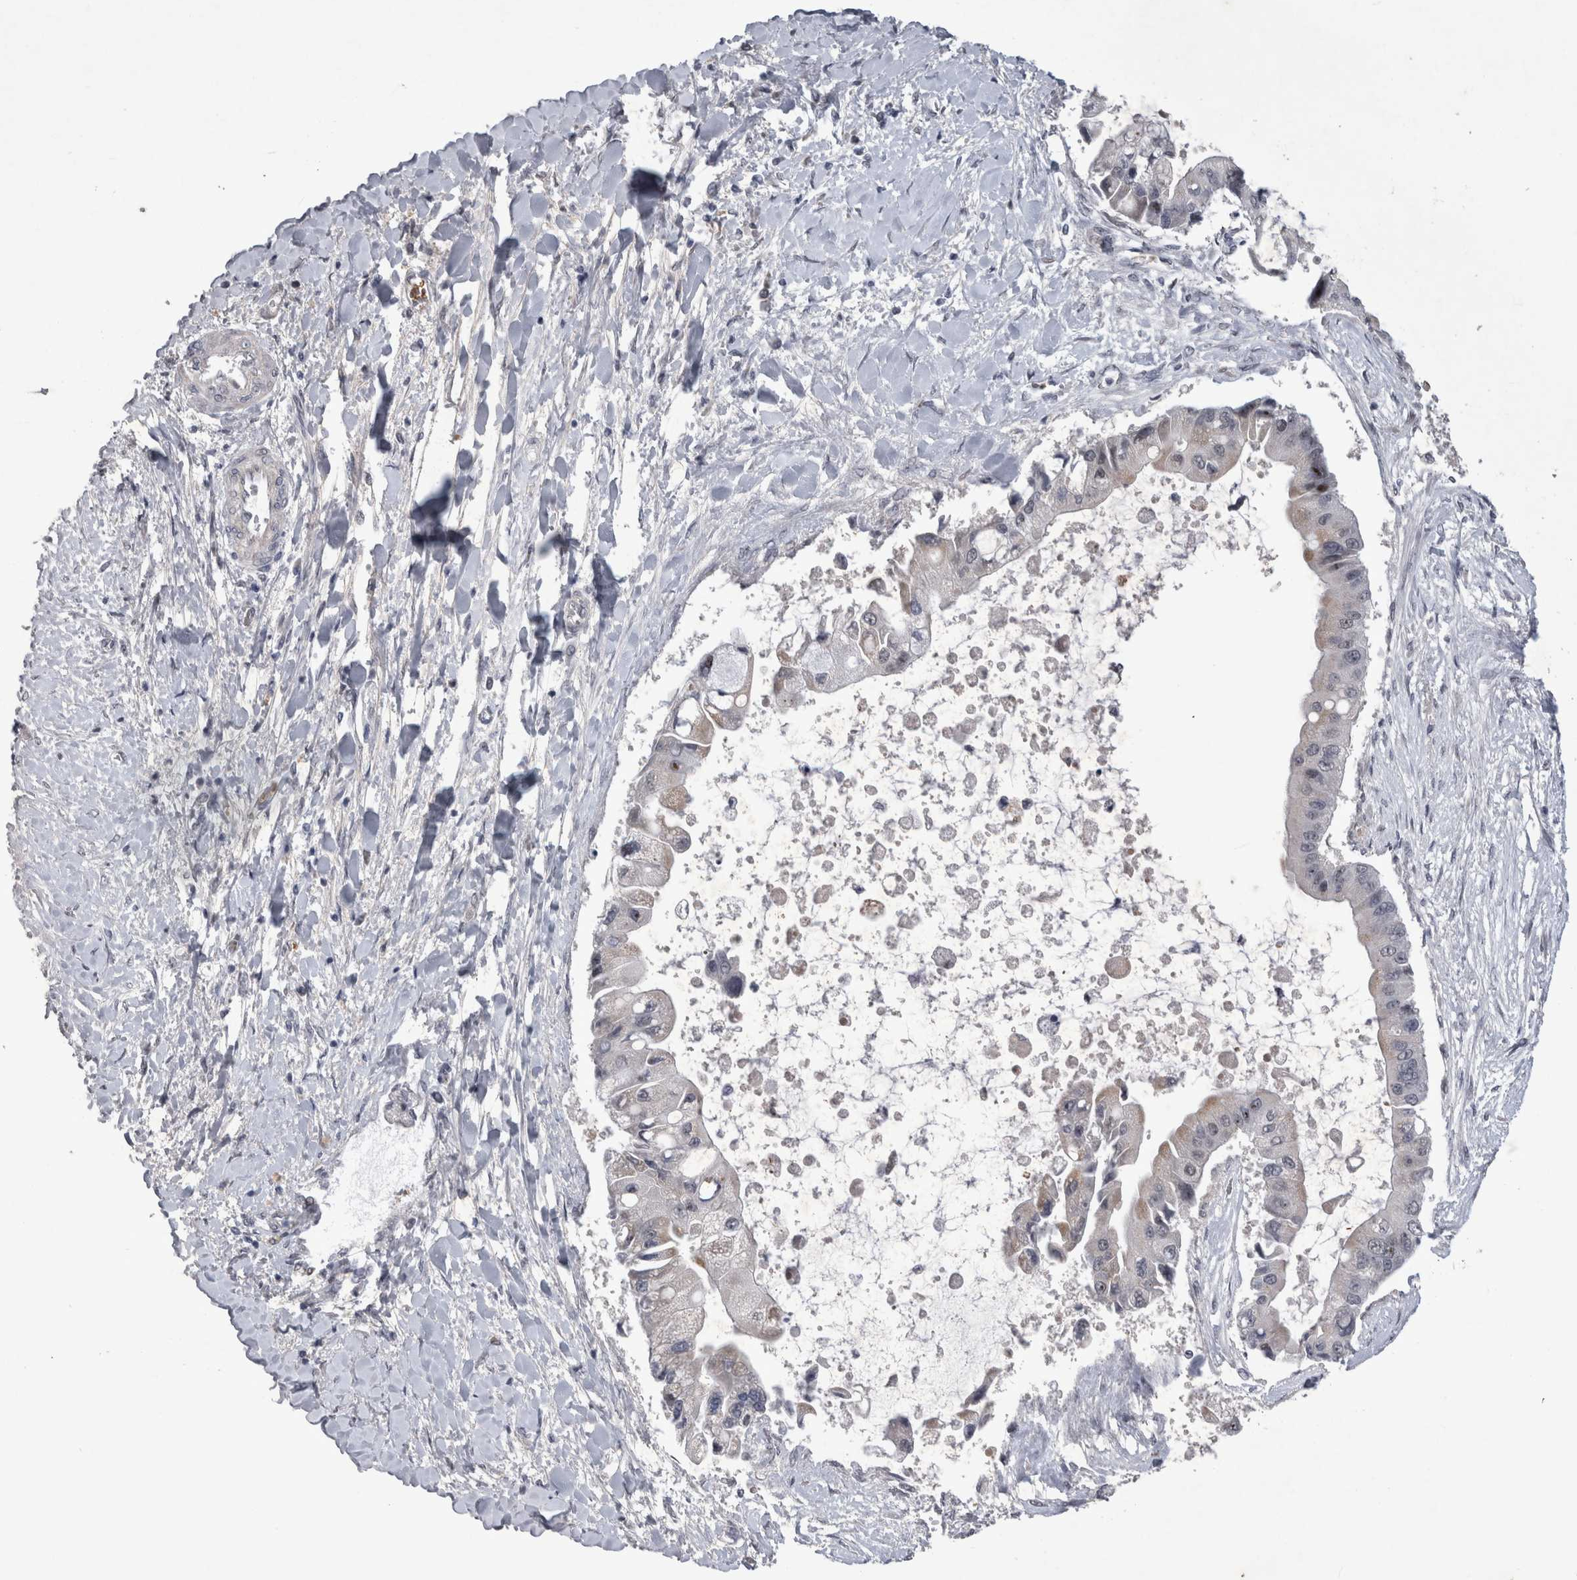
{"staining": {"intensity": "negative", "quantity": "none", "location": "none"}, "tissue": "liver cancer", "cell_type": "Tumor cells", "image_type": "cancer", "snomed": [{"axis": "morphology", "description": "Cholangiocarcinoma"}, {"axis": "topography", "description": "Liver"}], "caption": "The micrograph demonstrates no staining of tumor cells in cholangiocarcinoma (liver).", "gene": "IFI44", "patient": {"sex": "male", "age": 50}}